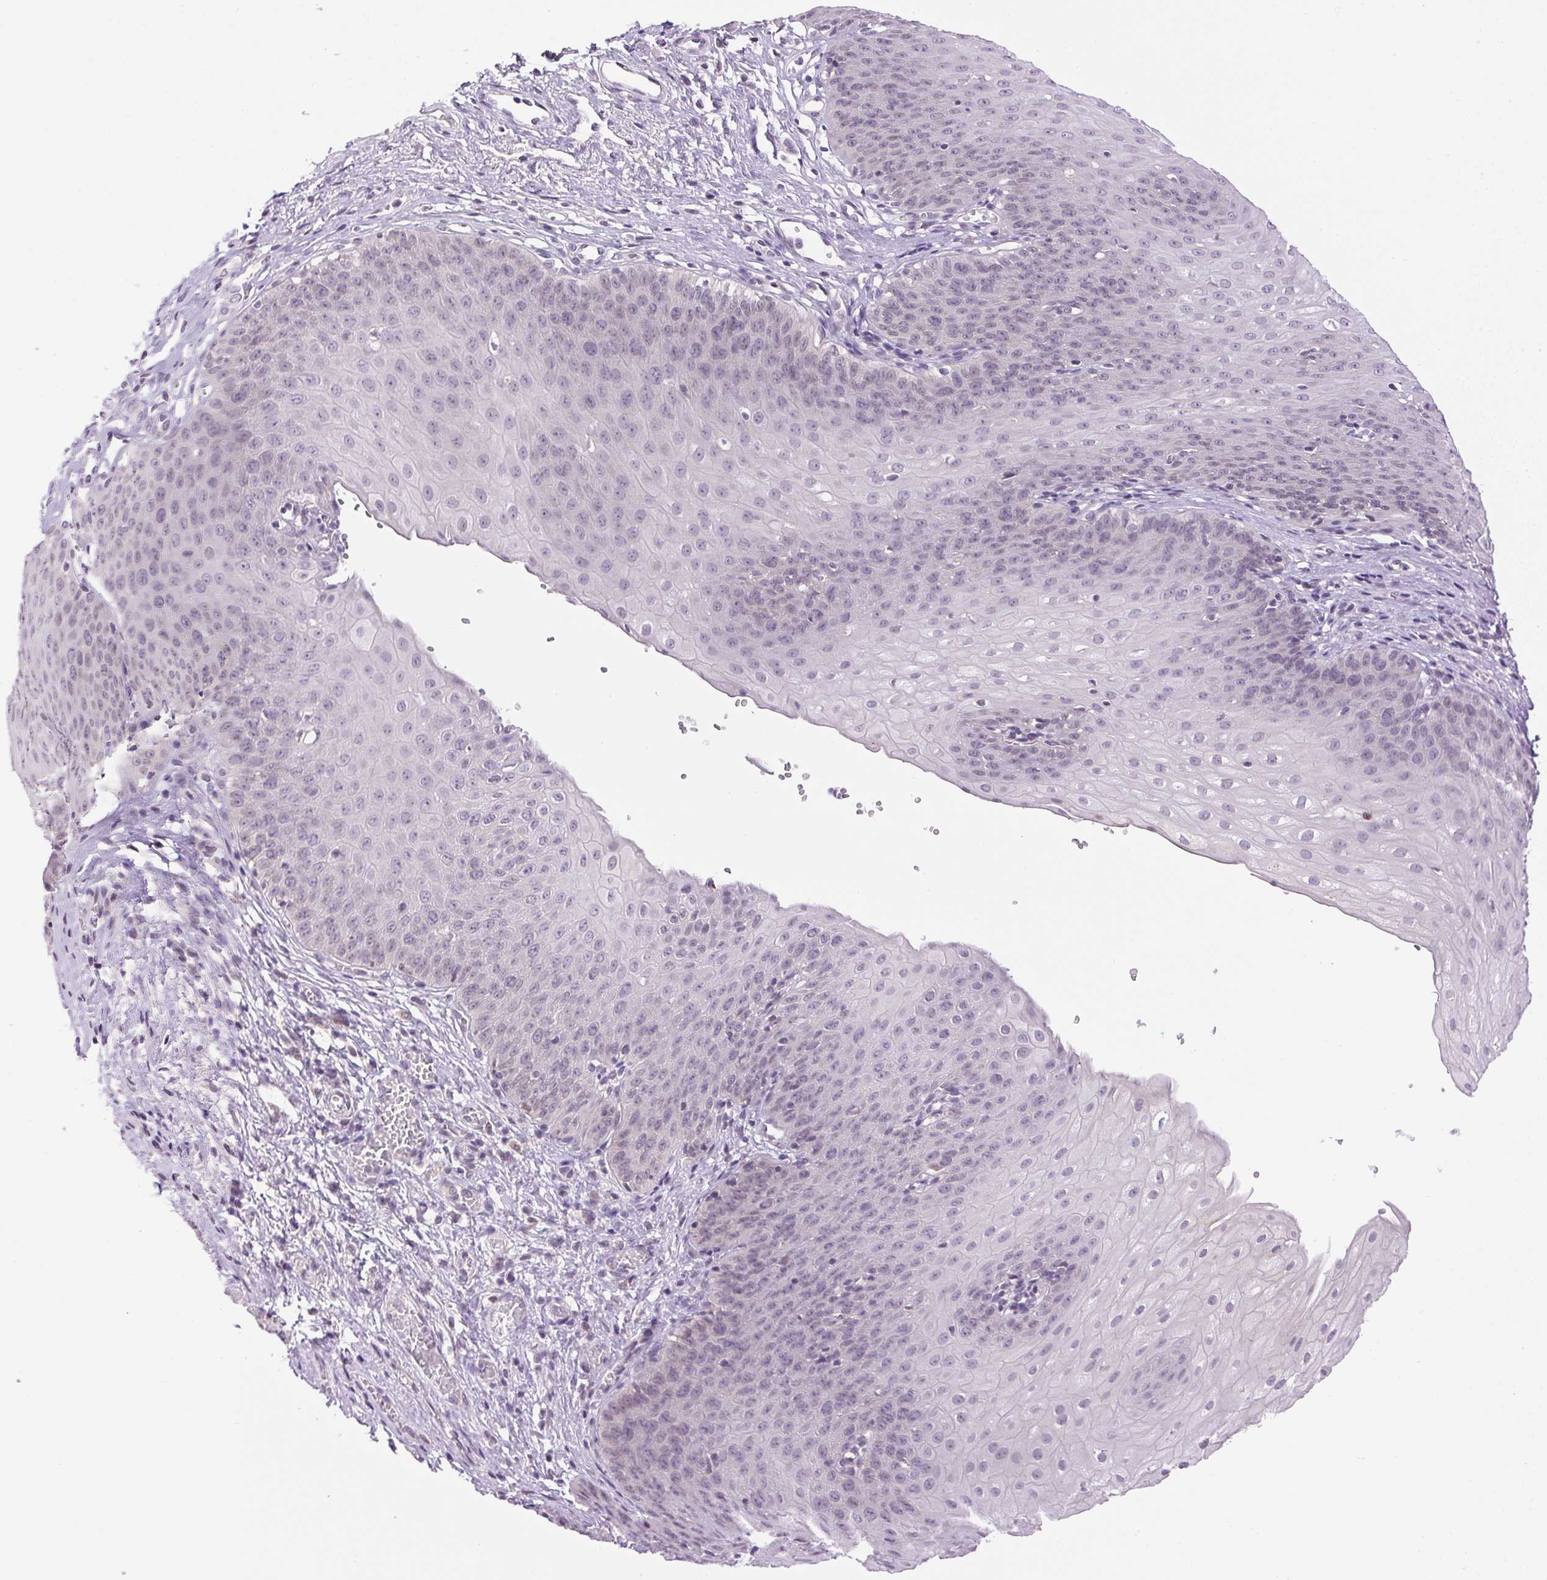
{"staining": {"intensity": "weak", "quantity": "<25%", "location": "nuclear"}, "tissue": "esophagus", "cell_type": "Squamous epithelial cells", "image_type": "normal", "snomed": [{"axis": "morphology", "description": "Normal tissue, NOS"}, {"axis": "topography", "description": "Esophagus"}], "caption": "Immunohistochemistry photomicrograph of unremarkable esophagus: esophagus stained with DAB reveals no significant protein expression in squamous epithelial cells.", "gene": "SMIM13", "patient": {"sex": "male", "age": 71}}